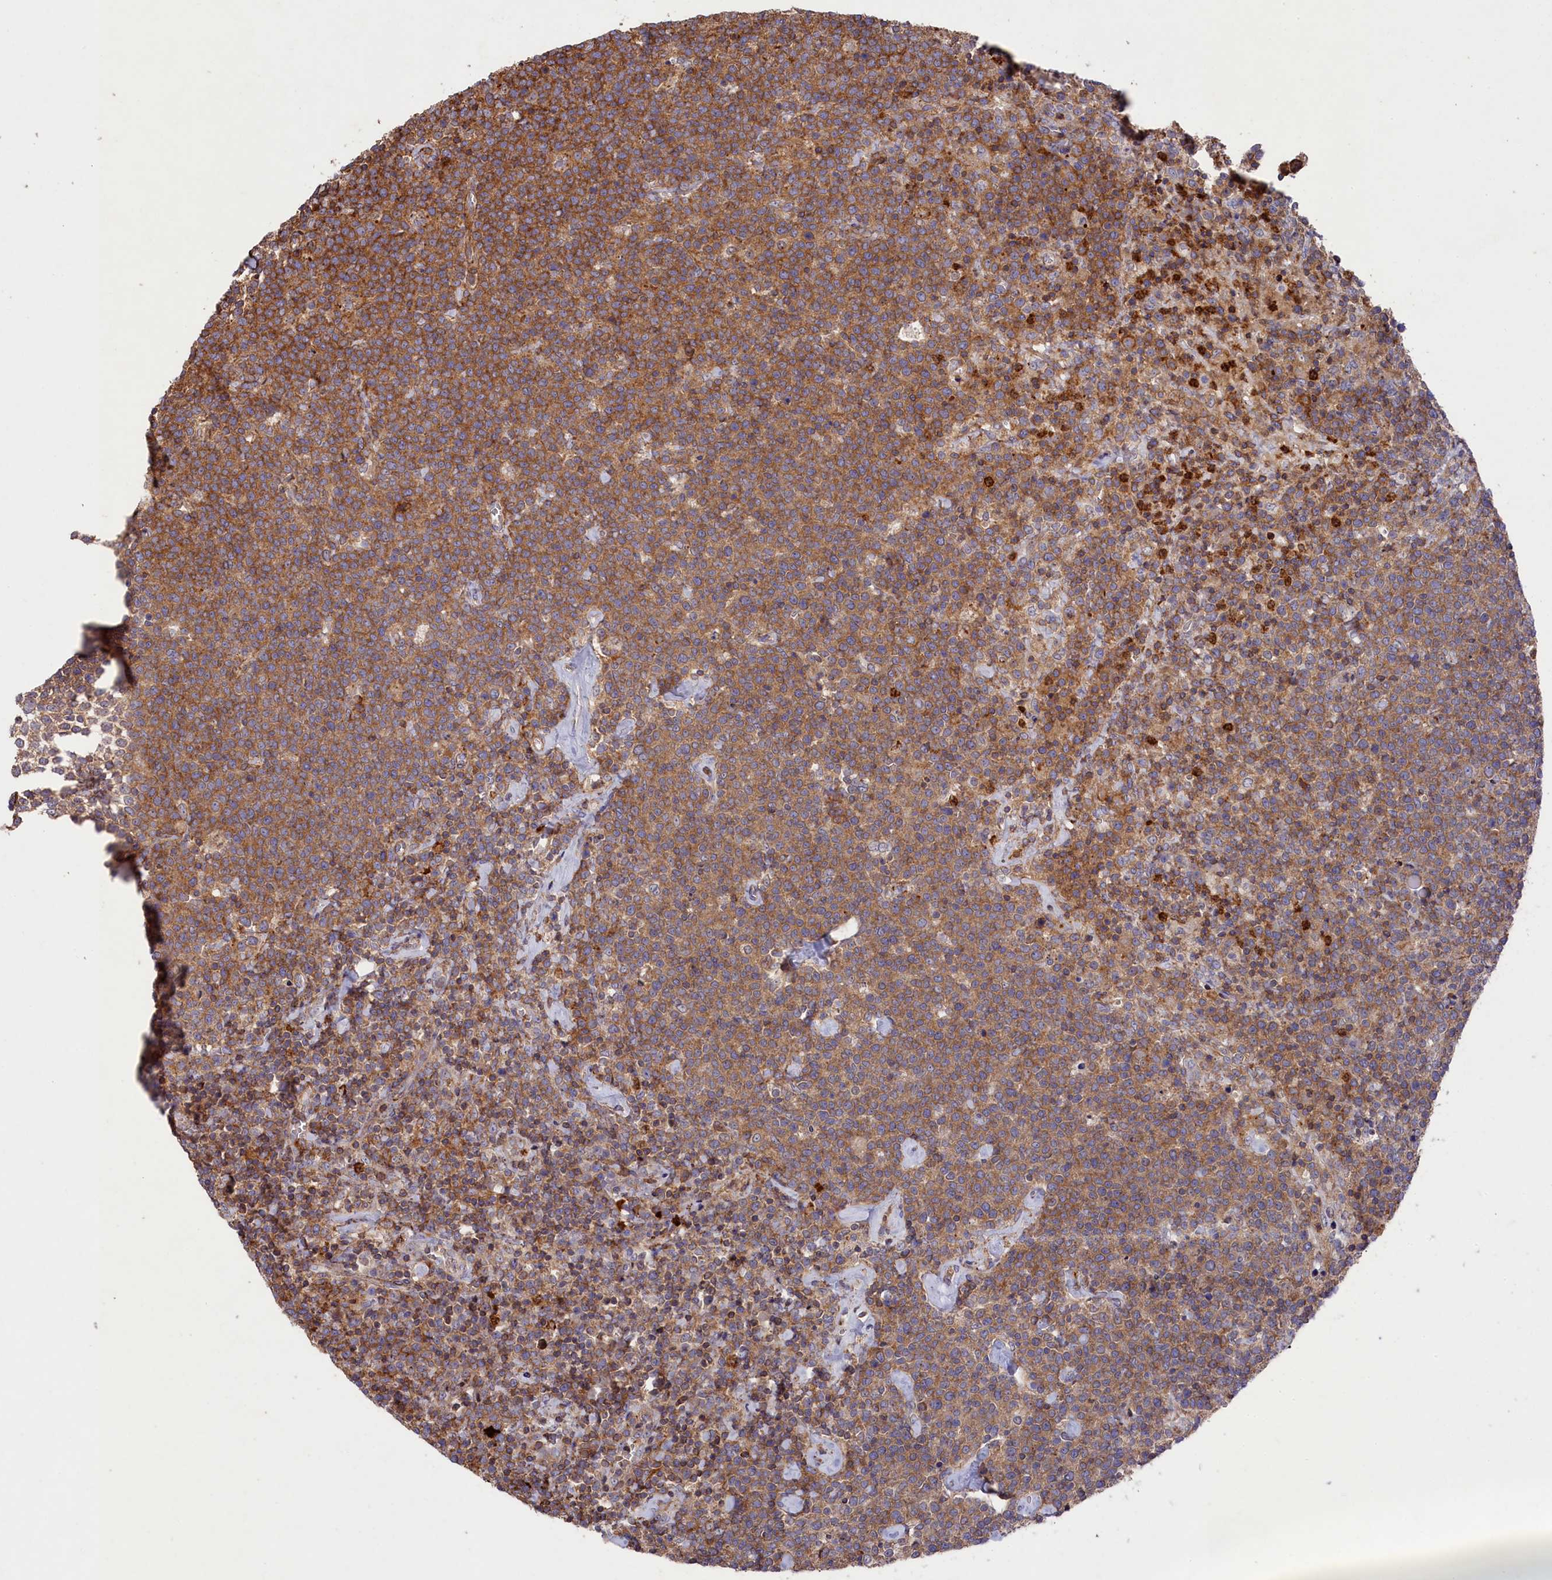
{"staining": {"intensity": "moderate", "quantity": ">75%", "location": "cytoplasmic/membranous"}, "tissue": "lymphoma", "cell_type": "Tumor cells", "image_type": "cancer", "snomed": [{"axis": "morphology", "description": "Malignant lymphoma, non-Hodgkin's type, High grade"}, {"axis": "topography", "description": "Lymph node"}], "caption": "IHC (DAB) staining of human malignant lymphoma, non-Hodgkin's type (high-grade) exhibits moderate cytoplasmic/membranous protein expression in about >75% of tumor cells.", "gene": "RAPSN", "patient": {"sex": "male", "age": 61}}